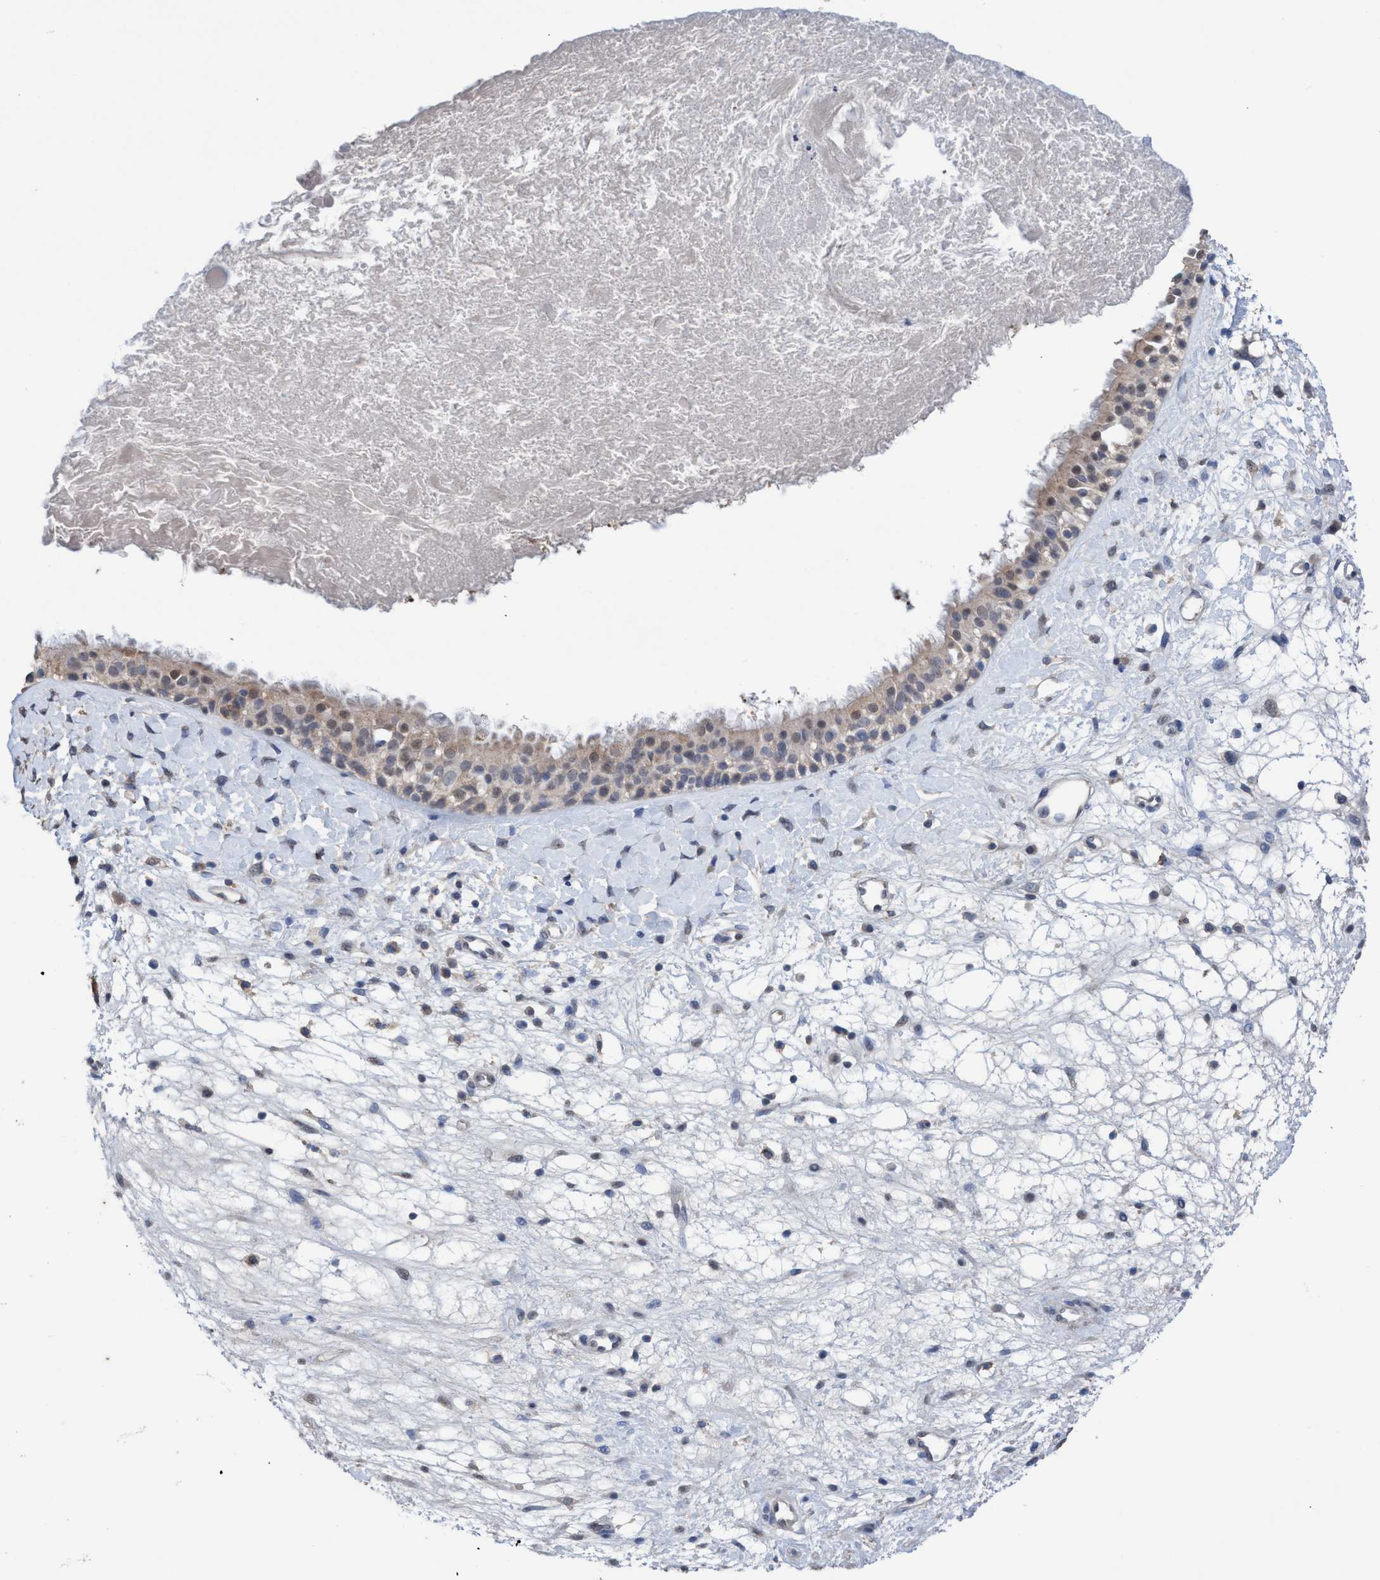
{"staining": {"intensity": "weak", "quantity": "<25%", "location": "cytoplasmic/membranous"}, "tissue": "nasopharynx", "cell_type": "Respiratory epithelial cells", "image_type": "normal", "snomed": [{"axis": "morphology", "description": "Normal tissue, NOS"}, {"axis": "topography", "description": "Nasopharynx"}], "caption": "Respiratory epithelial cells show no significant positivity in benign nasopharynx. (DAB (3,3'-diaminobenzidine) IHC with hematoxylin counter stain).", "gene": "GLOD4", "patient": {"sex": "male", "age": 22}}